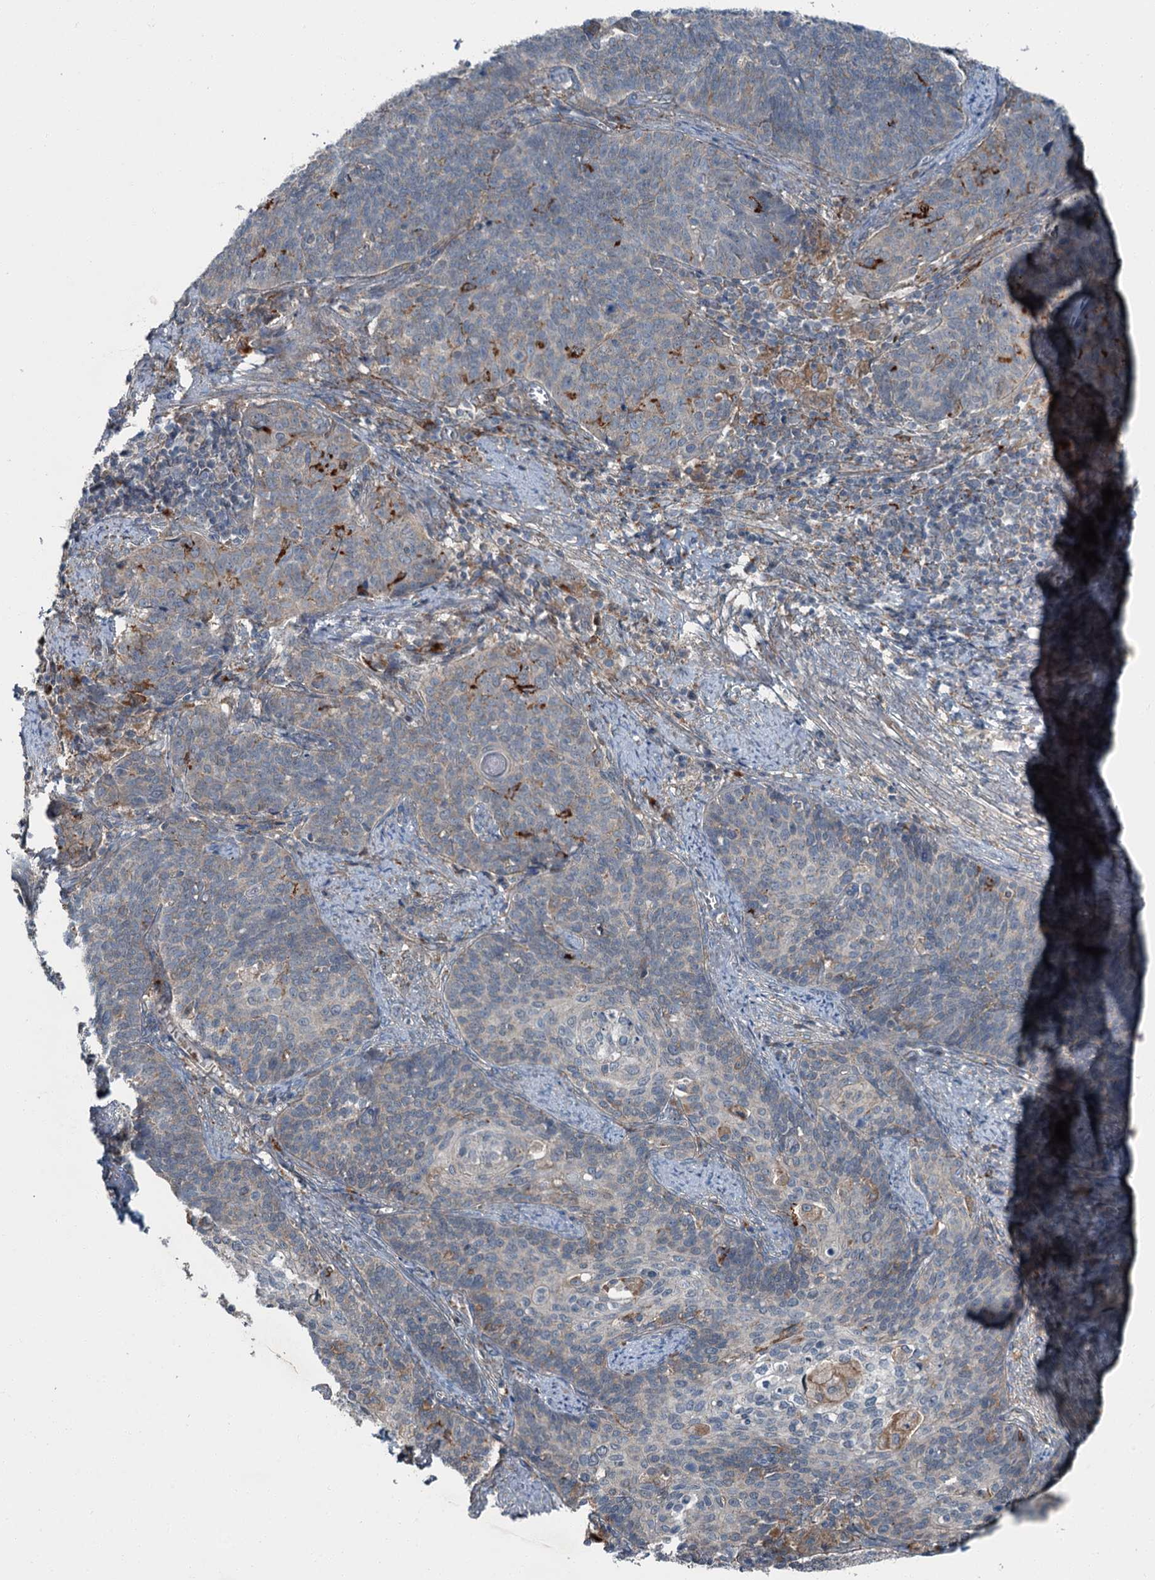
{"staining": {"intensity": "negative", "quantity": "none", "location": "none"}, "tissue": "cervical cancer", "cell_type": "Tumor cells", "image_type": "cancer", "snomed": [{"axis": "morphology", "description": "Squamous cell carcinoma, NOS"}, {"axis": "topography", "description": "Cervix"}], "caption": "Immunohistochemical staining of human cervical squamous cell carcinoma reveals no significant expression in tumor cells.", "gene": "AXL", "patient": {"sex": "female", "age": 39}}